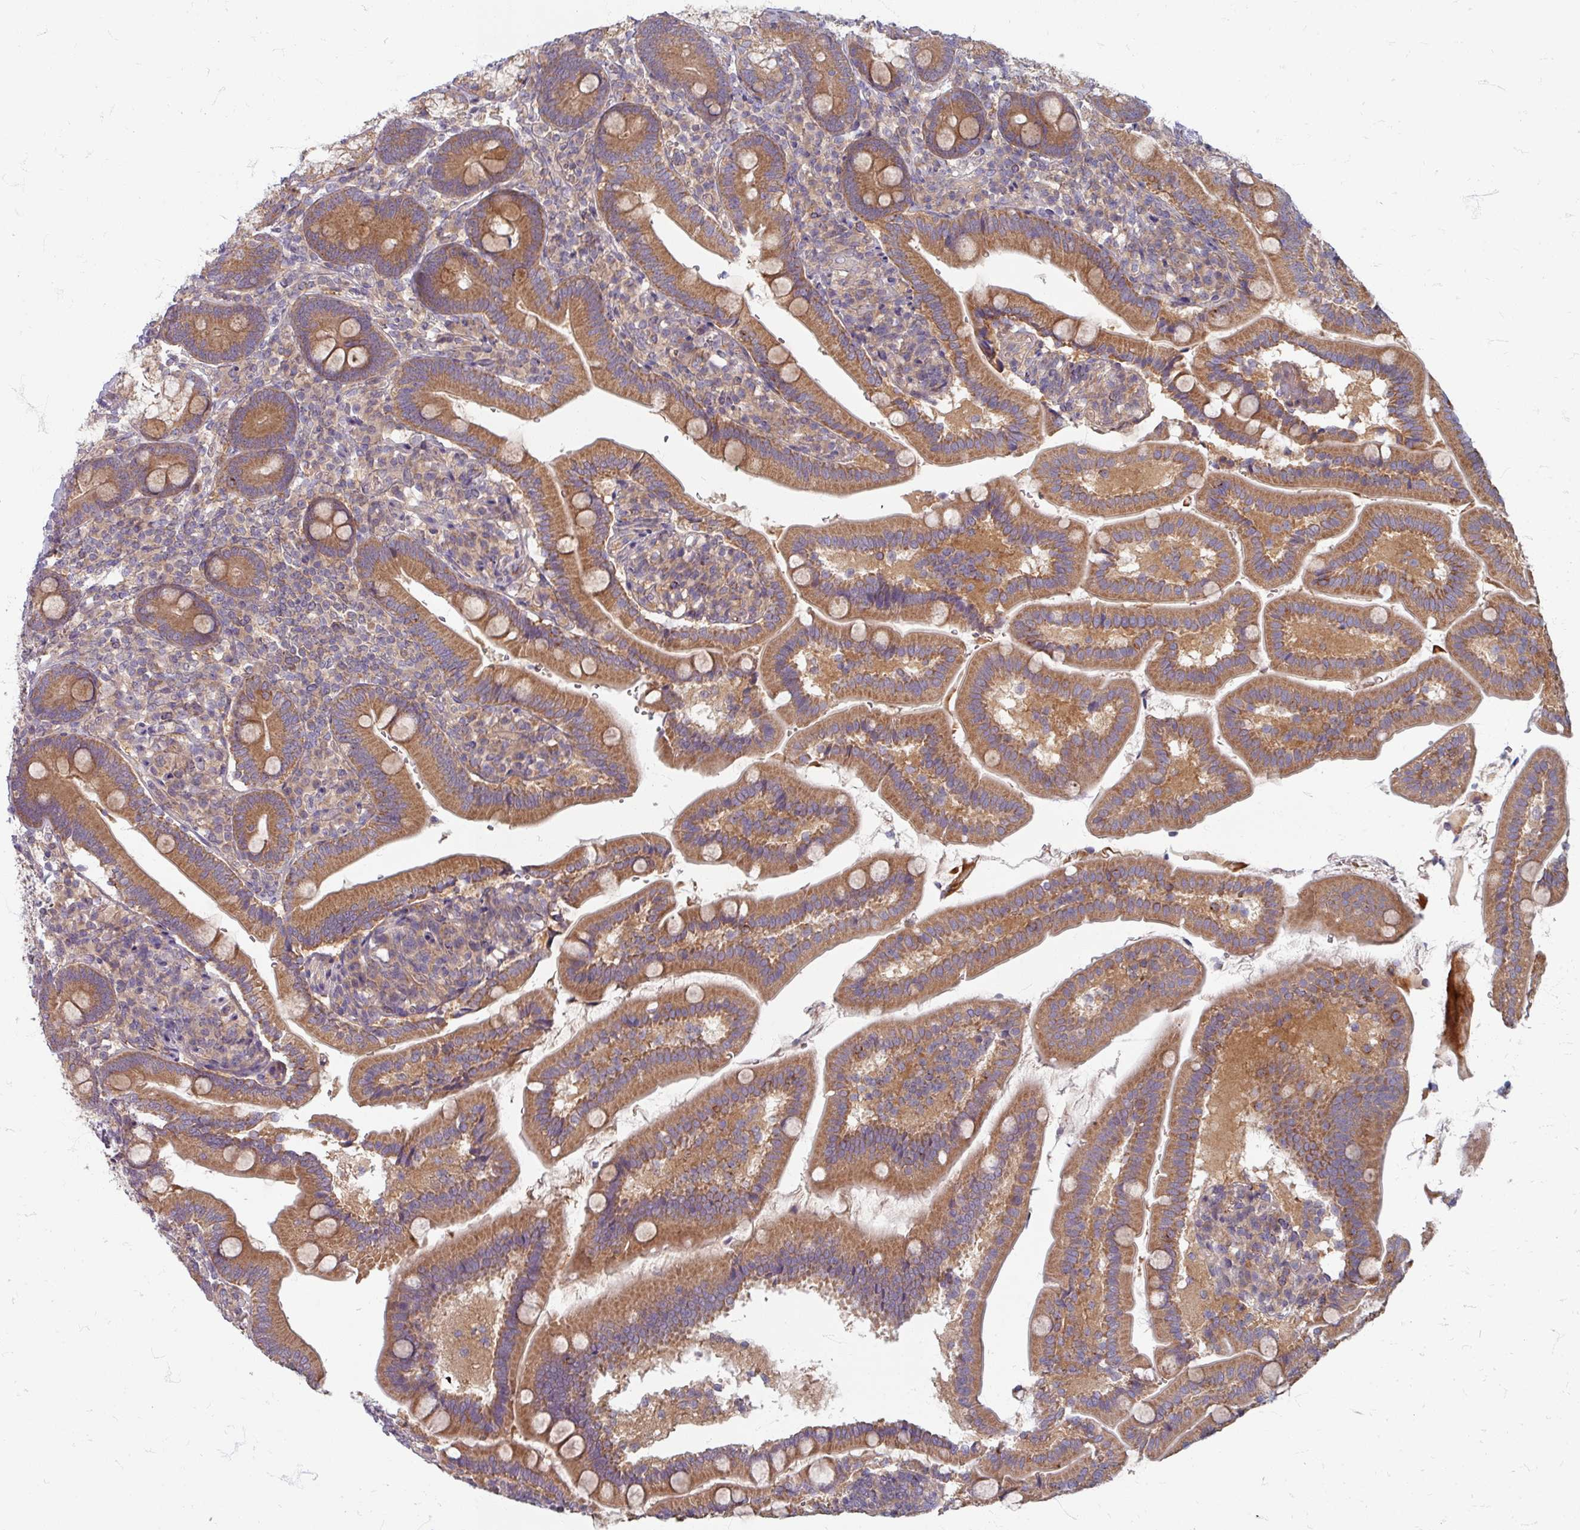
{"staining": {"intensity": "moderate", "quantity": ">75%", "location": "cytoplasmic/membranous"}, "tissue": "duodenum", "cell_type": "Glandular cells", "image_type": "normal", "snomed": [{"axis": "morphology", "description": "Normal tissue, NOS"}, {"axis": "topography", "description": "Duodenum"}], "caption": "Immunohistochemical staining of normal duodenum demonstrates medium levels of moderate cytoplasmic/membranous positivity in approximately >75% of glandular cells. The staining was performed using DAB (3,3'-diaminobenzidine) to visualize the protein expression in brown, while the nuclei were stained in blue with hematoxylin (Magnification: 20x).", "gene": "STAM", "patient": {"sex": "female", "age": 67}}